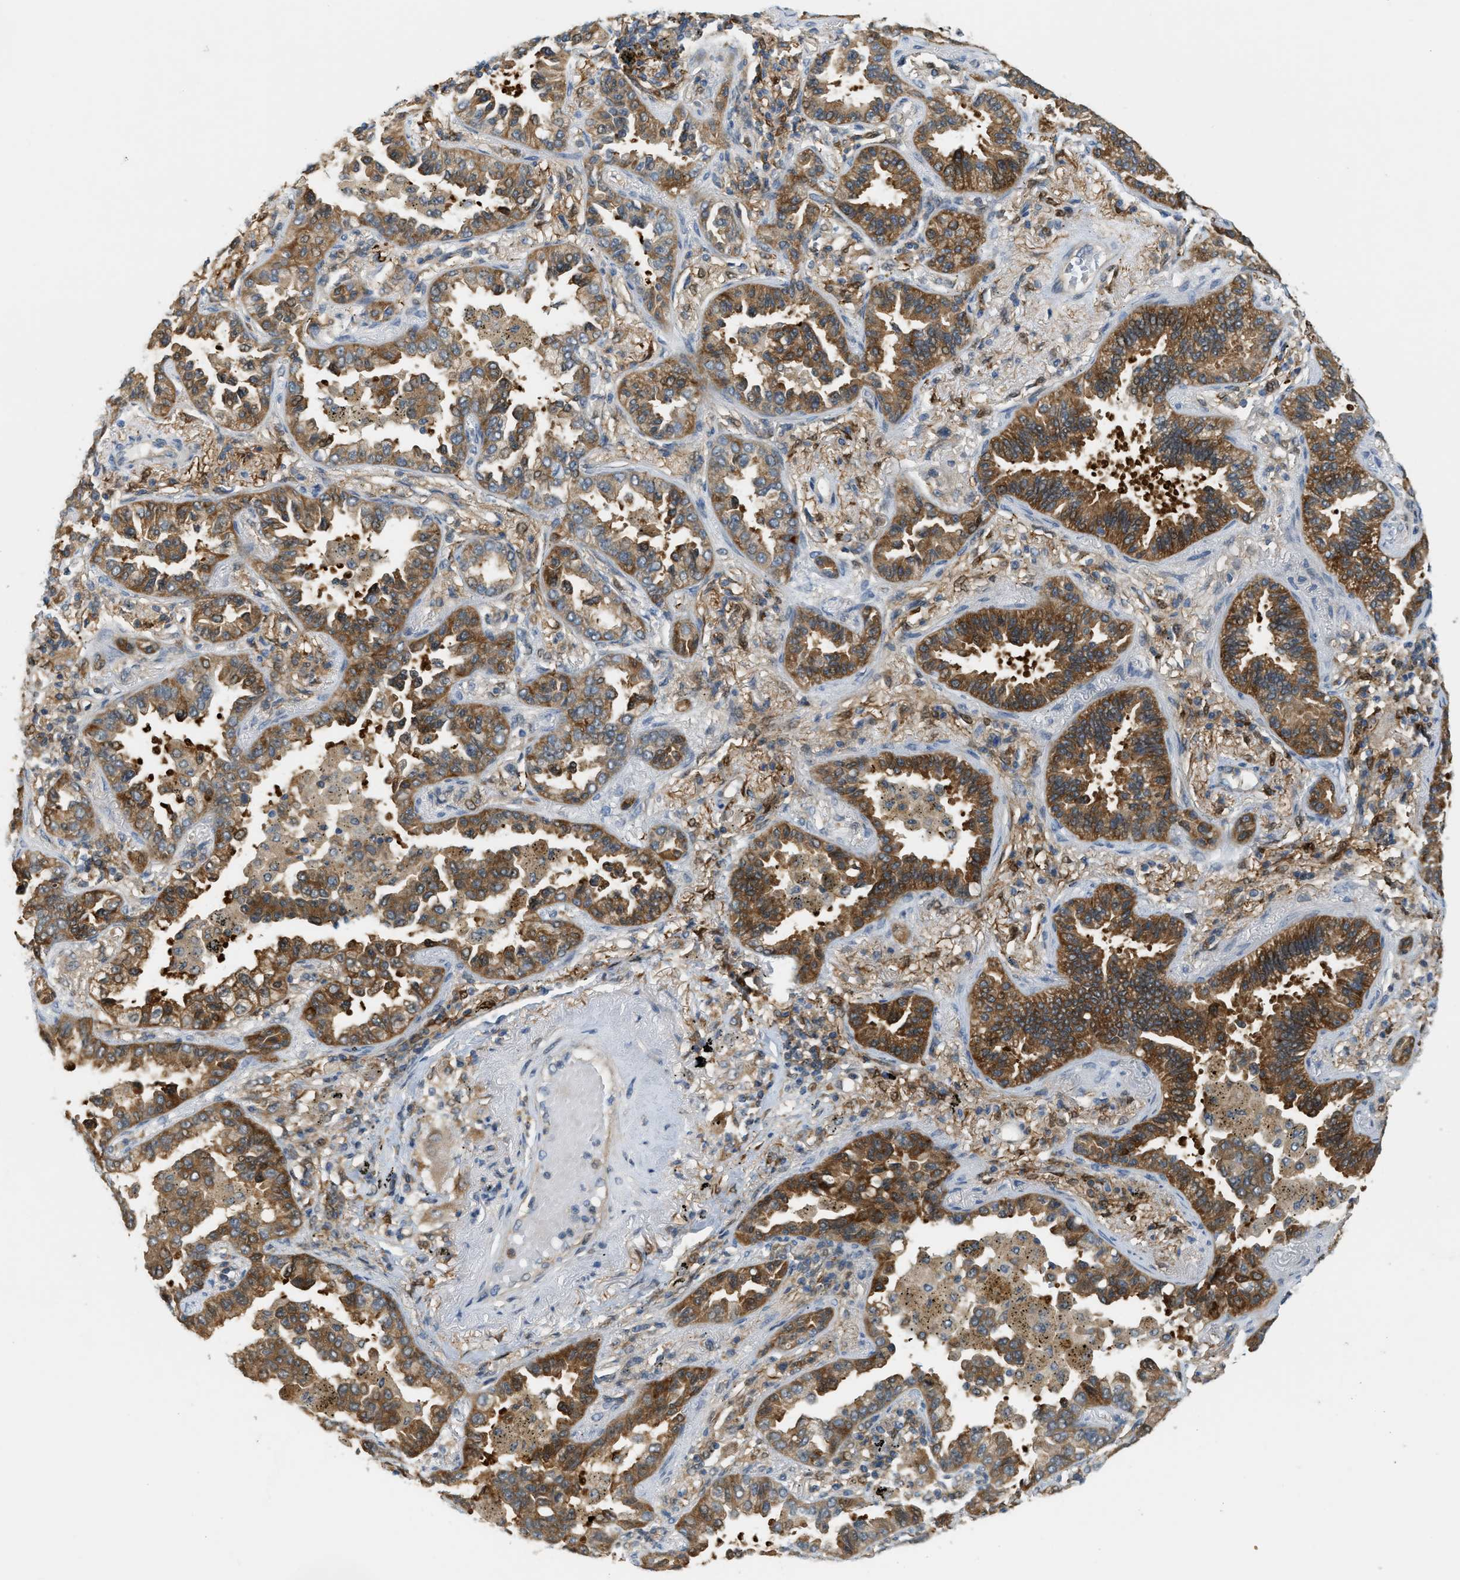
{"staining": {"intensity": "strong", "quantity": ">75%", "location": "cytoplasmic/membranous"}, "tissue": "lung cancer", "cell_type": "Tumor cells", "image_type": "cancer", "snomed": [{"axis": "morphology", "description": "Normal tissue, NOS"}, {"axis": "morphology", "description": "Adenocarcinoma, NOS"}, {"axis": "topography", "description": "Lung"}], "caption": "This micrograph reveals immunohistochemistry (IHC) staining of human lung adenocarcinoma, with high strong cytoplasmic/membranous expression in approximately >75% of tumor cells.", "gene": "PDCL3", "patient": {"sex": "male", "age": 59}}